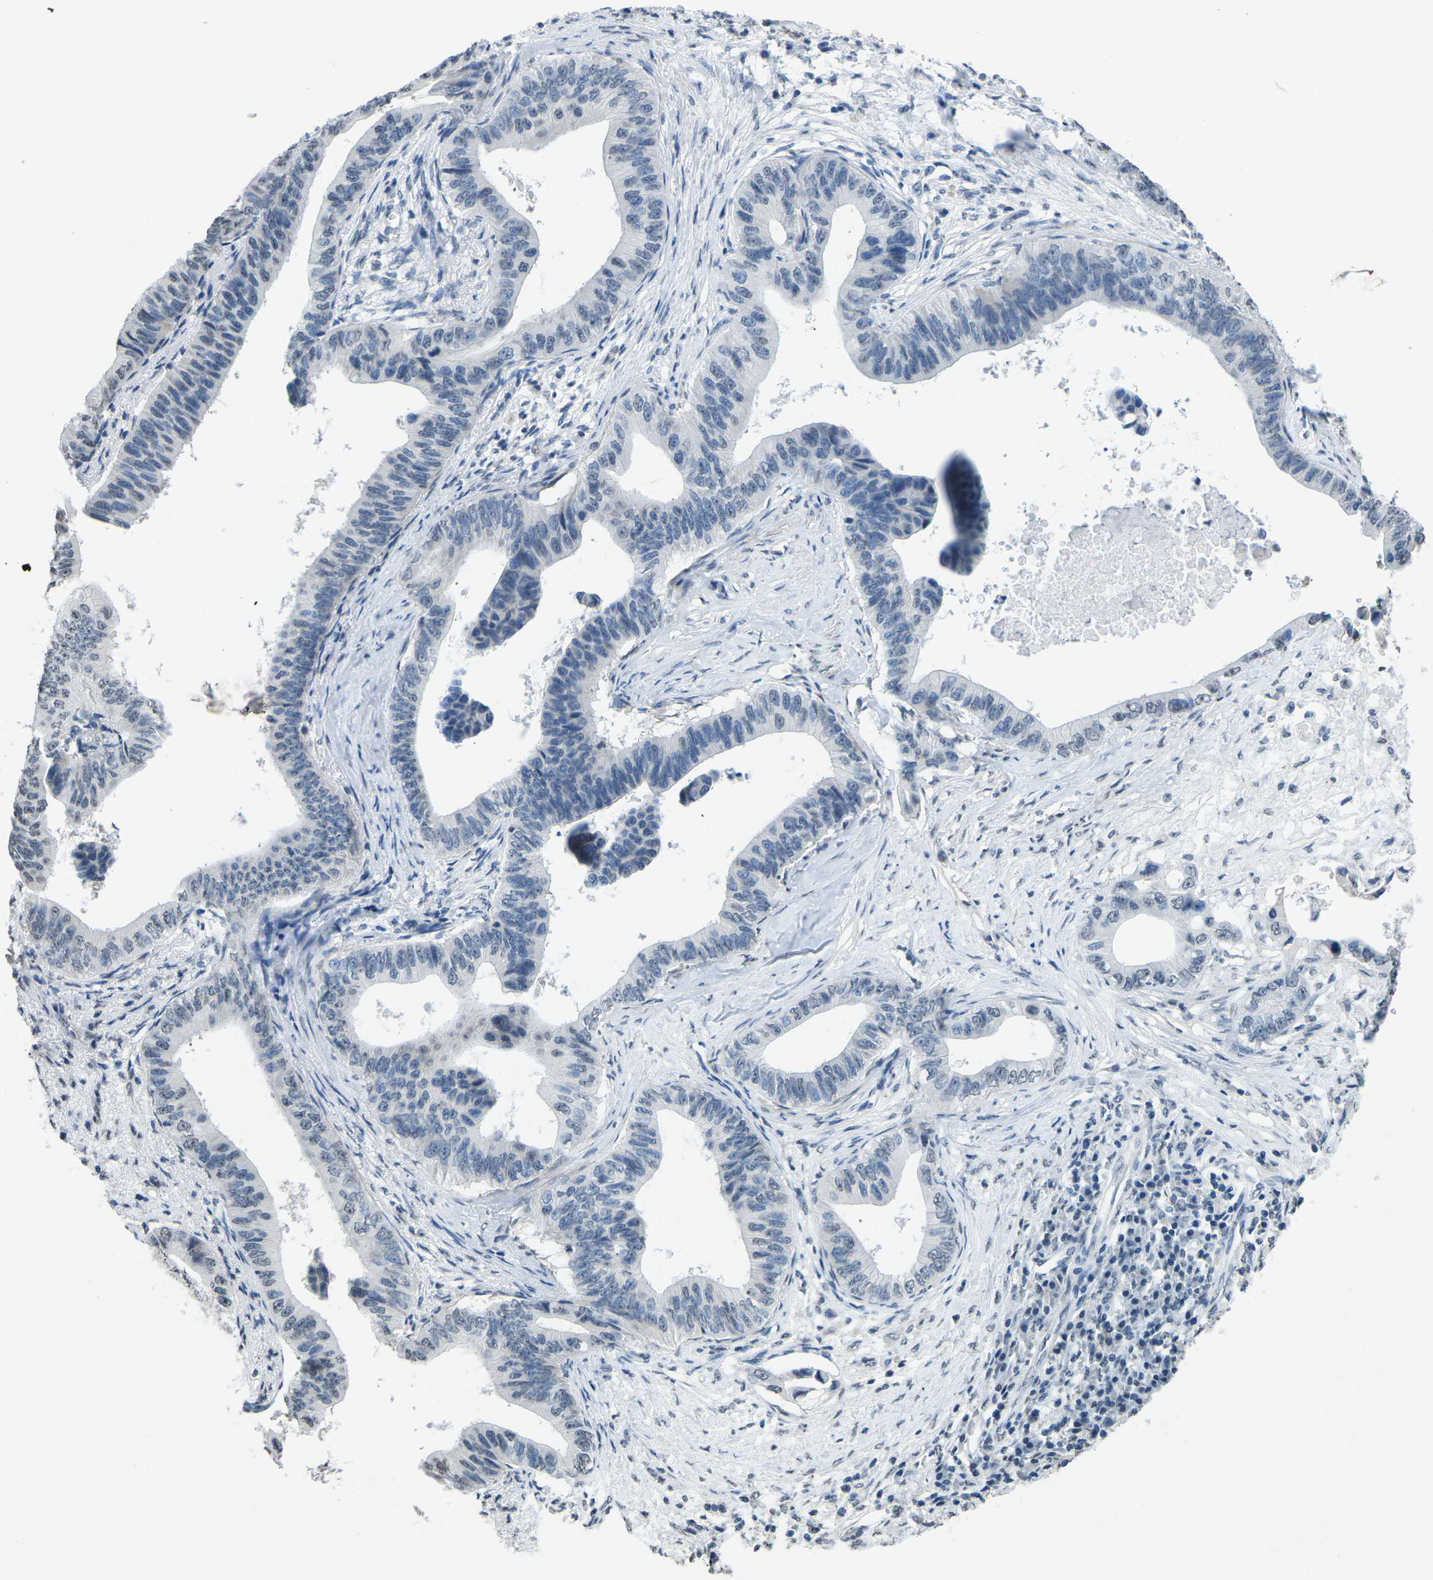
{"staining": {"intensity": "weak", "quantity": "<25%", "location": "cytoplasmic/membranous,nuclear"}, "tissue": "pancreatic cancer", "cell_type": "Tumor cells", "image_type": "cancer", "snomed": [{"axis": "morphology", "description": "Adenocarcinoma, NOS"}, {"axis": "topography", "description": "Pancreas"}], "caption": "High magnification brightfield microscopy of pancreatic cancer (adenocarcinoma) stained with DAB (3,3'-diaminobenzidine) (brown) and counterstained with hematoxylin (blue): tumor cells show no significant positivity.", "gene": "TFR2", "patient": {"sex": "male", "age": 77}}